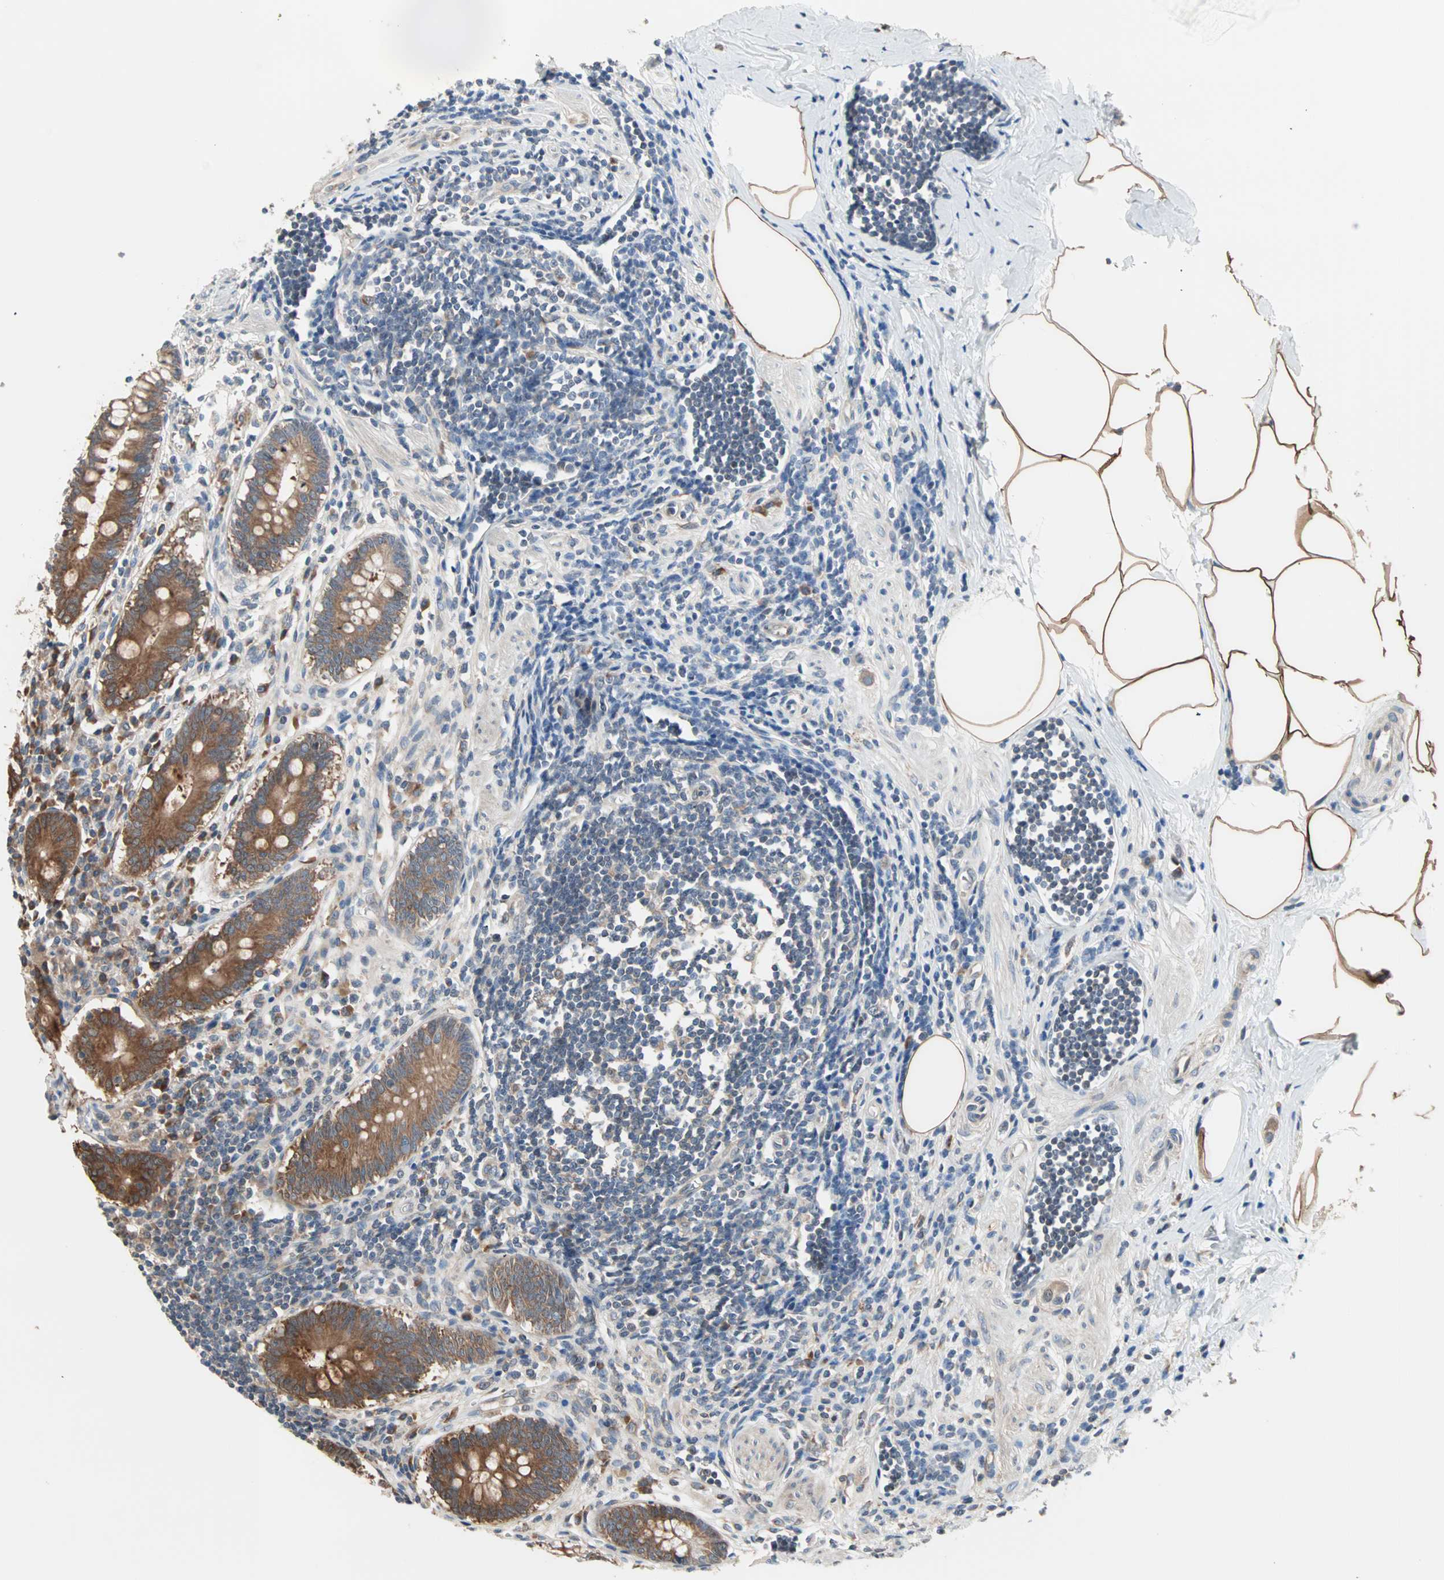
{"staining": {"intensity": "moderate", "quantity": ">75%", "location": "cytoplasmic/membranous"}, "tissue": "appendix", "cell_type": "Glandular cells", "image_type": "normal", "snomed": [{"axis": "morphology", "description": "Normal tissue, NOS"}, {"axis": "topography", "description": "Appendix"}], "caption": "Approximately >75% of glandular cells in unremarkable appendix show moderate cytoplasmic/membranous protein positivity as visualized by brown immunohistochemical staining.", "gene": "SAR1A", "patient": {"sex": "female", "age": 50}}